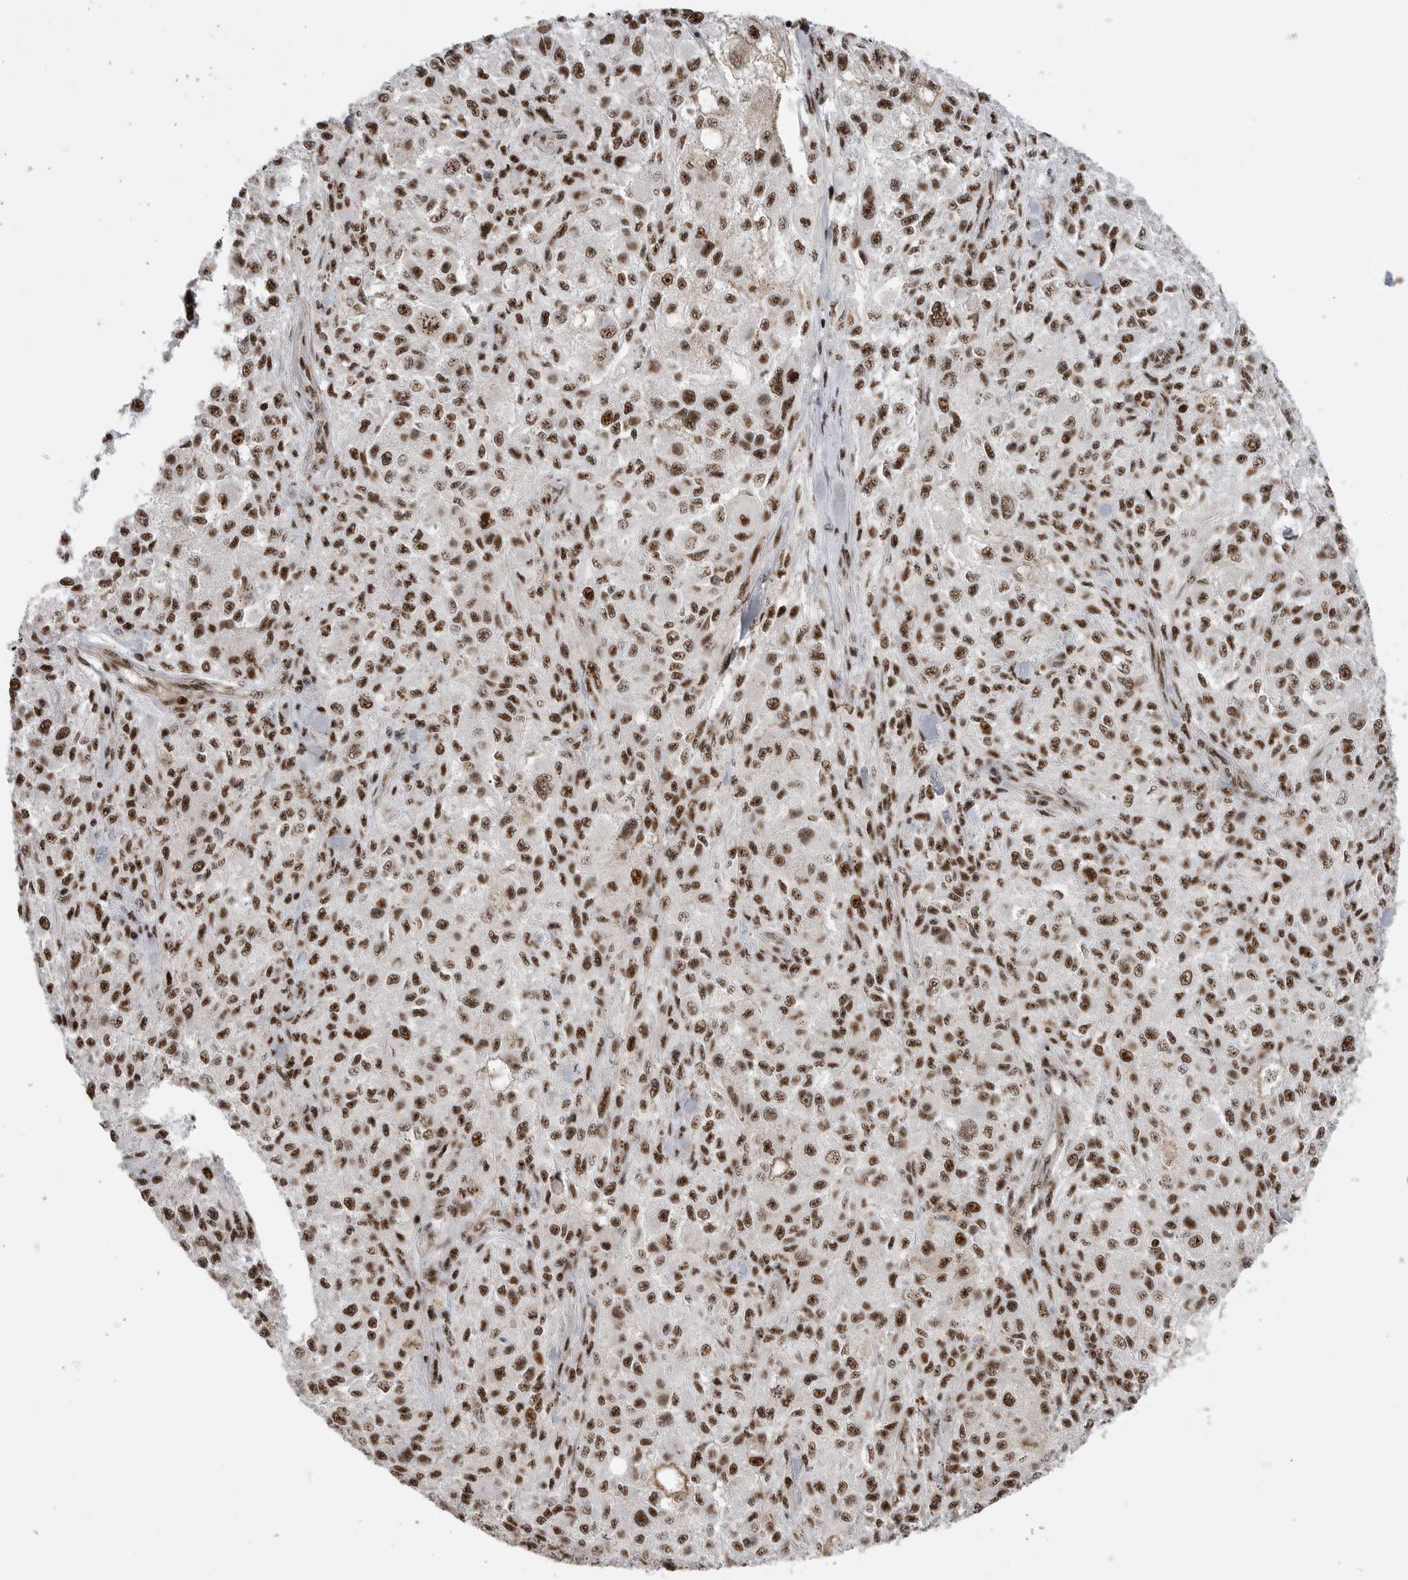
{"staining": {"intensity": "strong", "quantity": ">75%", "location": "nuclear"}, "tissue": "melanoma", "cell_type": "Tumor cells", "image_type": "cancer", "snomed": [{"axis": "morphology", "description": "Necrosis, NOS"}, {"axis": "morphology", "description": "Malignant melanoma, NOS"}, {"axis": "topography", "description": "Skin"}], "caption": "Human melanoma stained for a protein (brown) demonstrates strong nuclear positive positivity in approximately >75% of tumor cells.", "gene": "GPATCH2", "patient": {"sex": "female", "age": 87}}